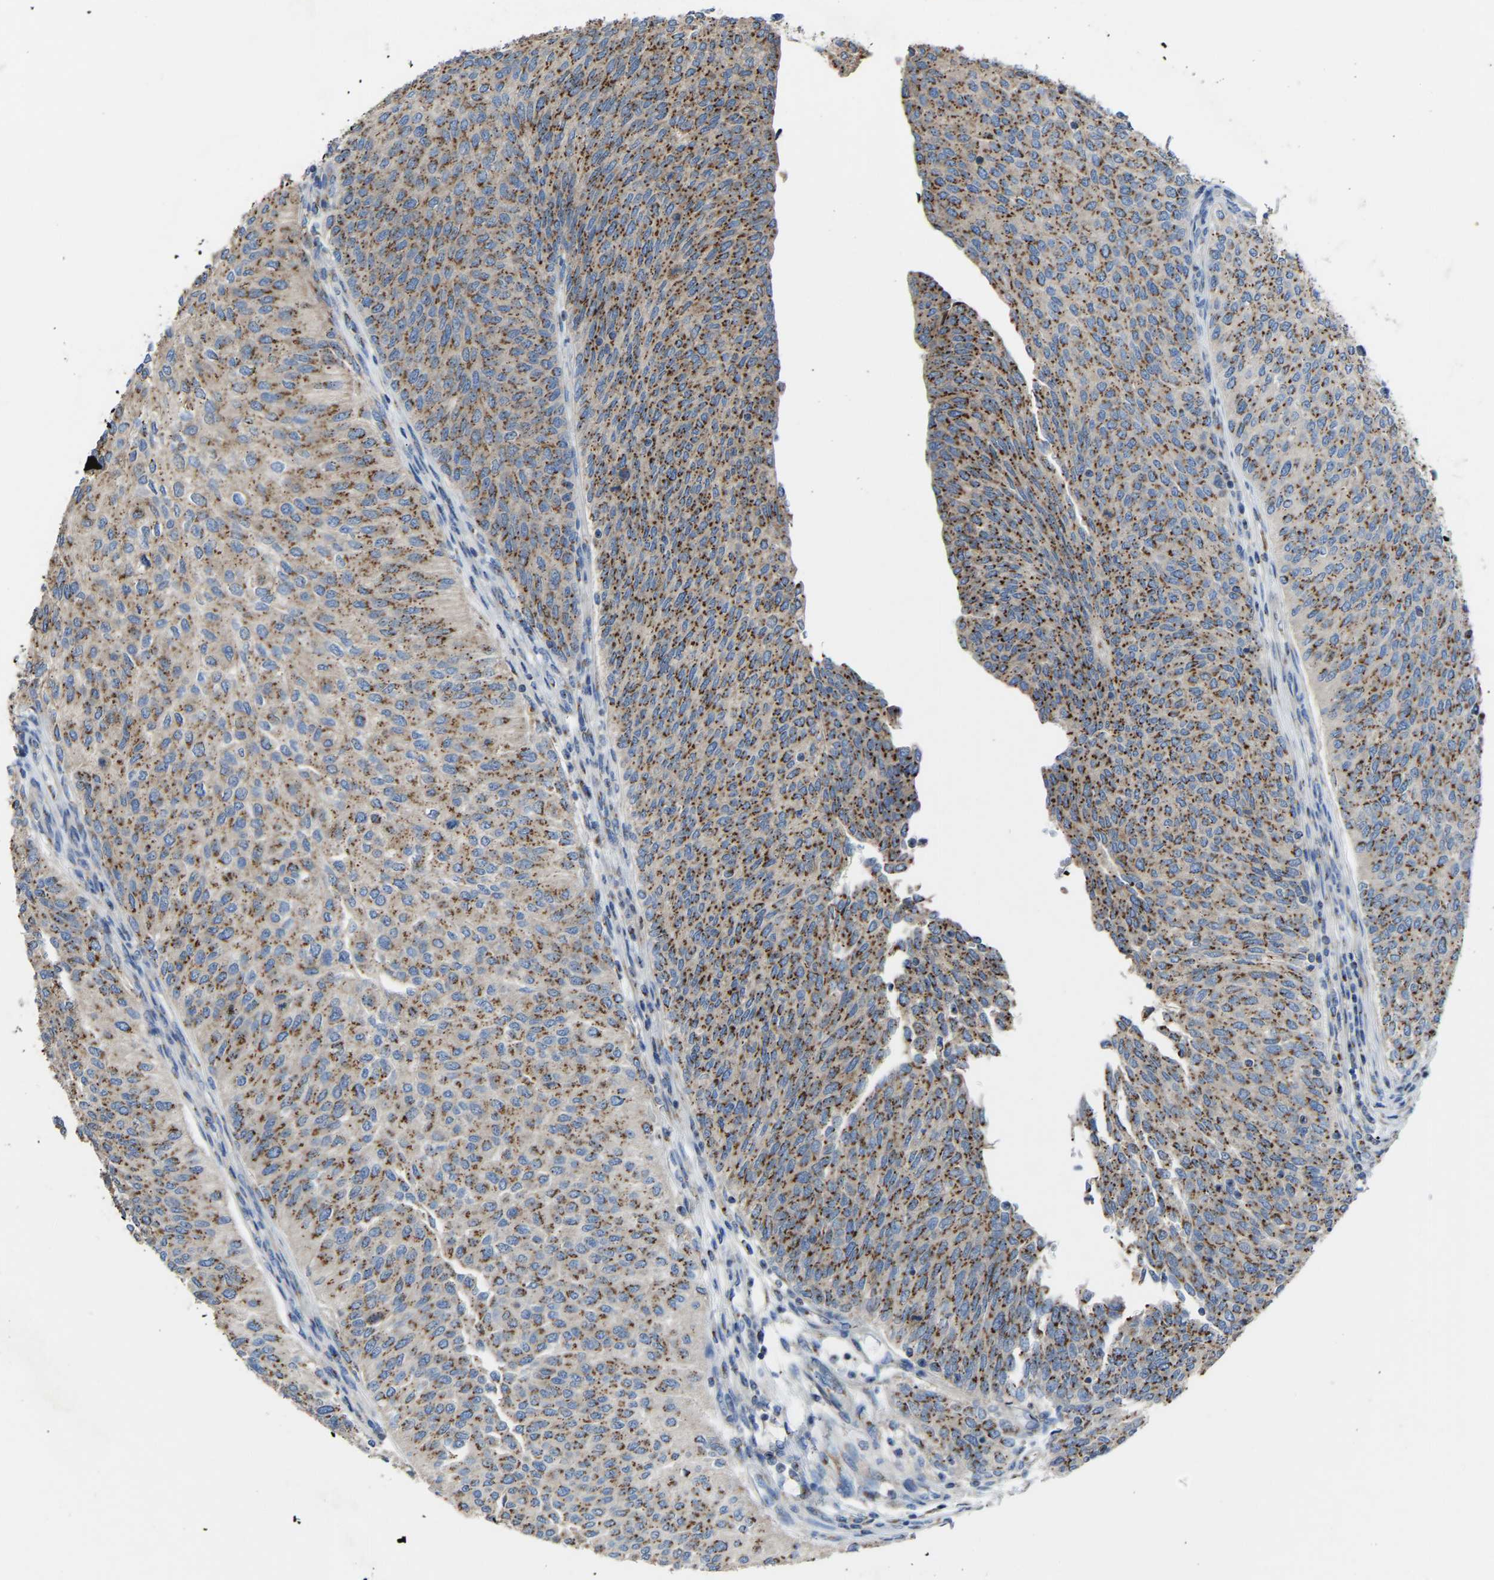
{"staining": {"intensity": "moderate", "quantity": ">75%", "location": "cytoplasmic/membranous"}, "tissue": "urothelial cancer", "cell_type": "Tumor cells", "image_type": "cancer", "snomed": [{"axis": "morphology", "description": "Urothelial carcinoma, Low grade"}, {"axis": "topography", "description": "Urinary bladder"}], "caption": "Protein expression analysis of human urothelial cancer reveals moderate cytoplasmic/membranous expression in about >75% of tumor cells. (Brightfield microscopy of DAB IHC at high magnification).", "gene": "CANT1", "patient": {"sex": "female", "age": 79}}